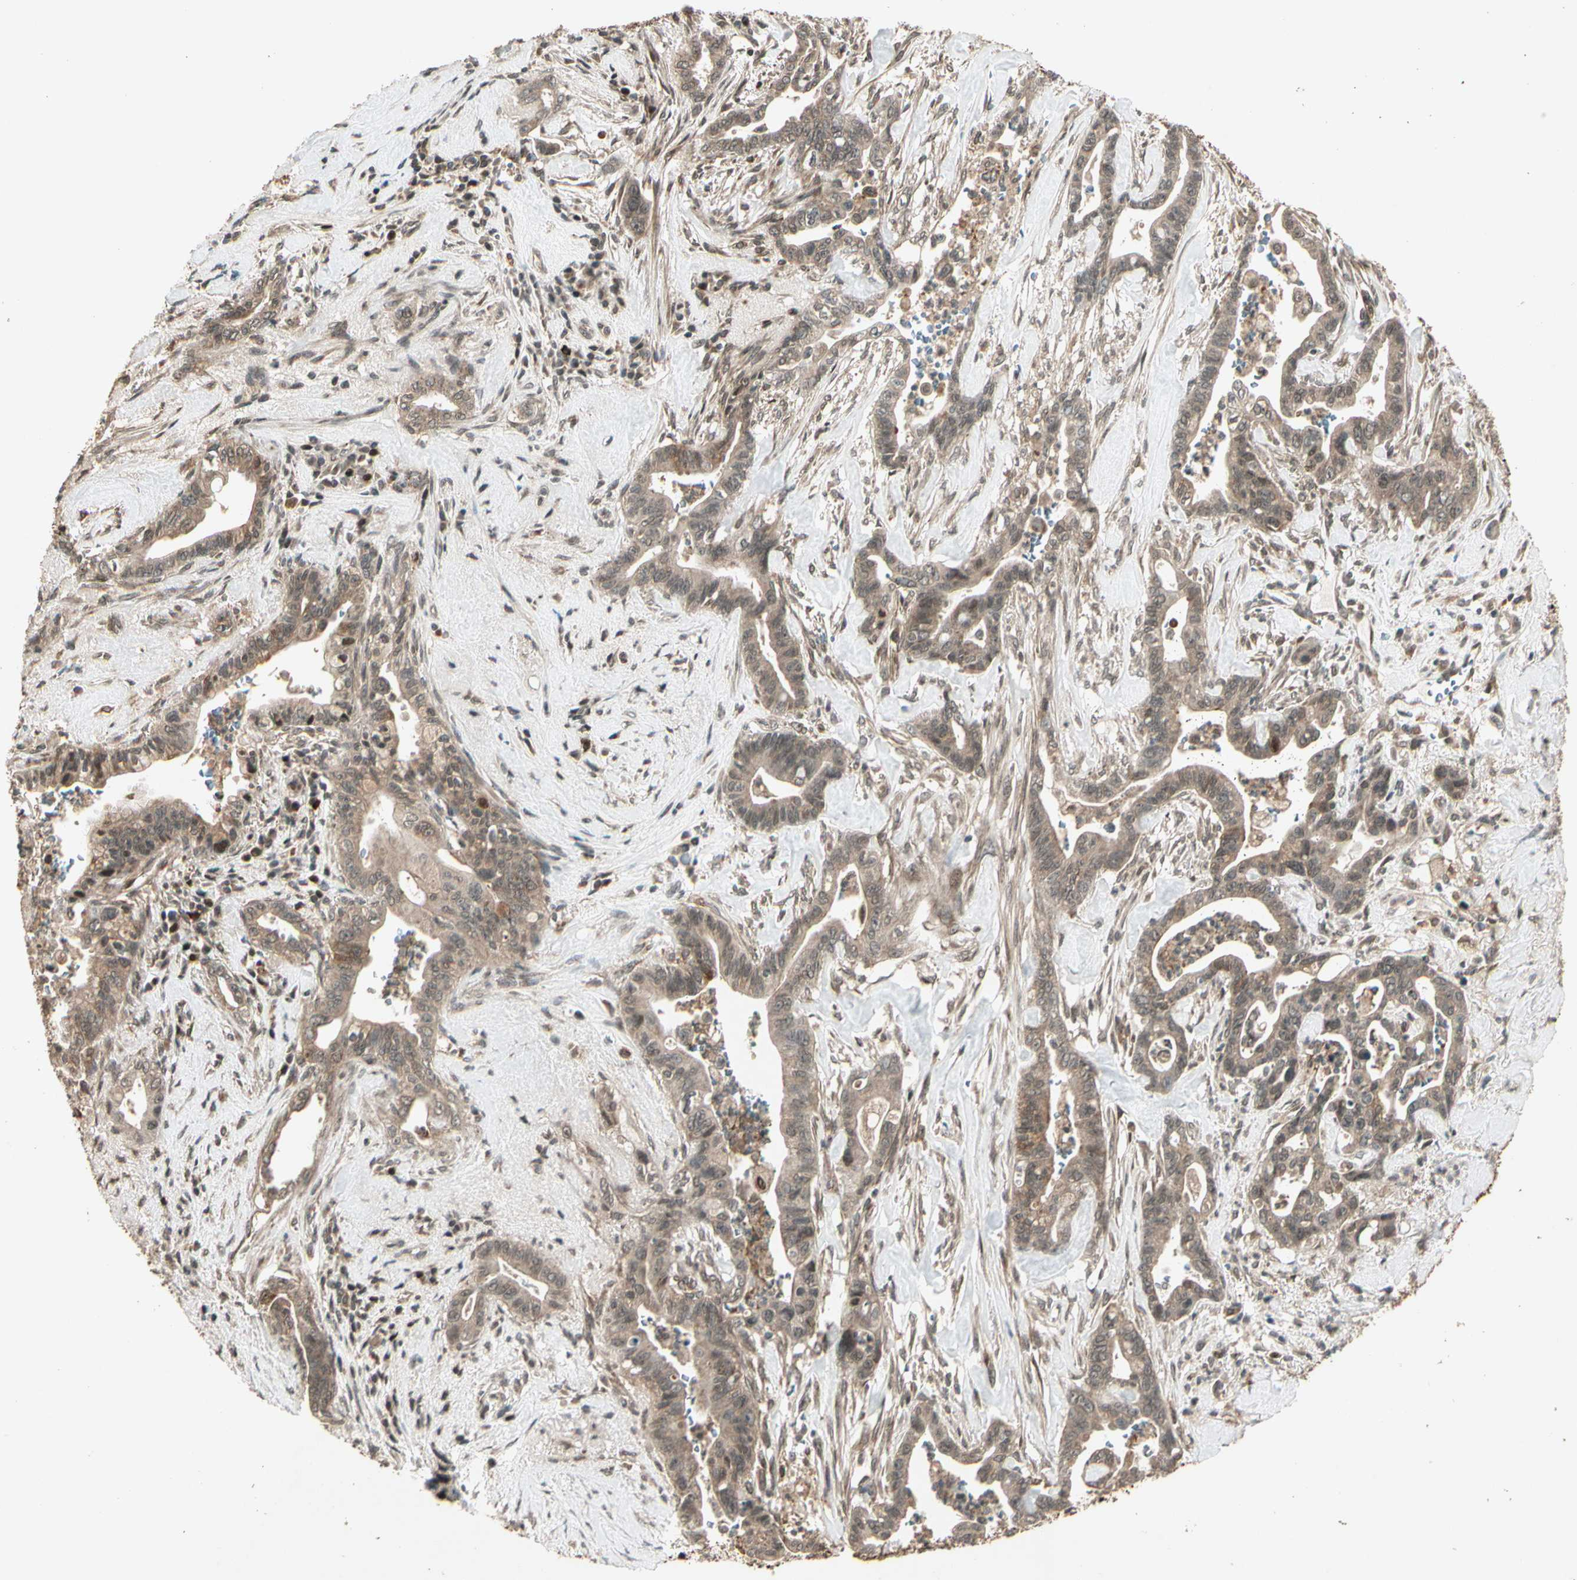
{"staining": {"intensity": "weak", "quantity": ">75%", "location": "cytoplasmic/membranous"}, "tissue": "pancreatic cancer", "cell_type": "Tumor cells", "image_type": "cancer", "snomed": [{"axis": "morphology", "description": "Adenocarcinoma, NOS"}, {"axis": "topography", "description": "Pancreas"}], "caption": "Pancreatic adenocarcinoma stained with a brown dye exhibits weak cytoplasmic/membranous positive positivity in approximately >75% of tumor cells.", "gene": "GLUL", "patient": {"sex": "male", "age": 70}}